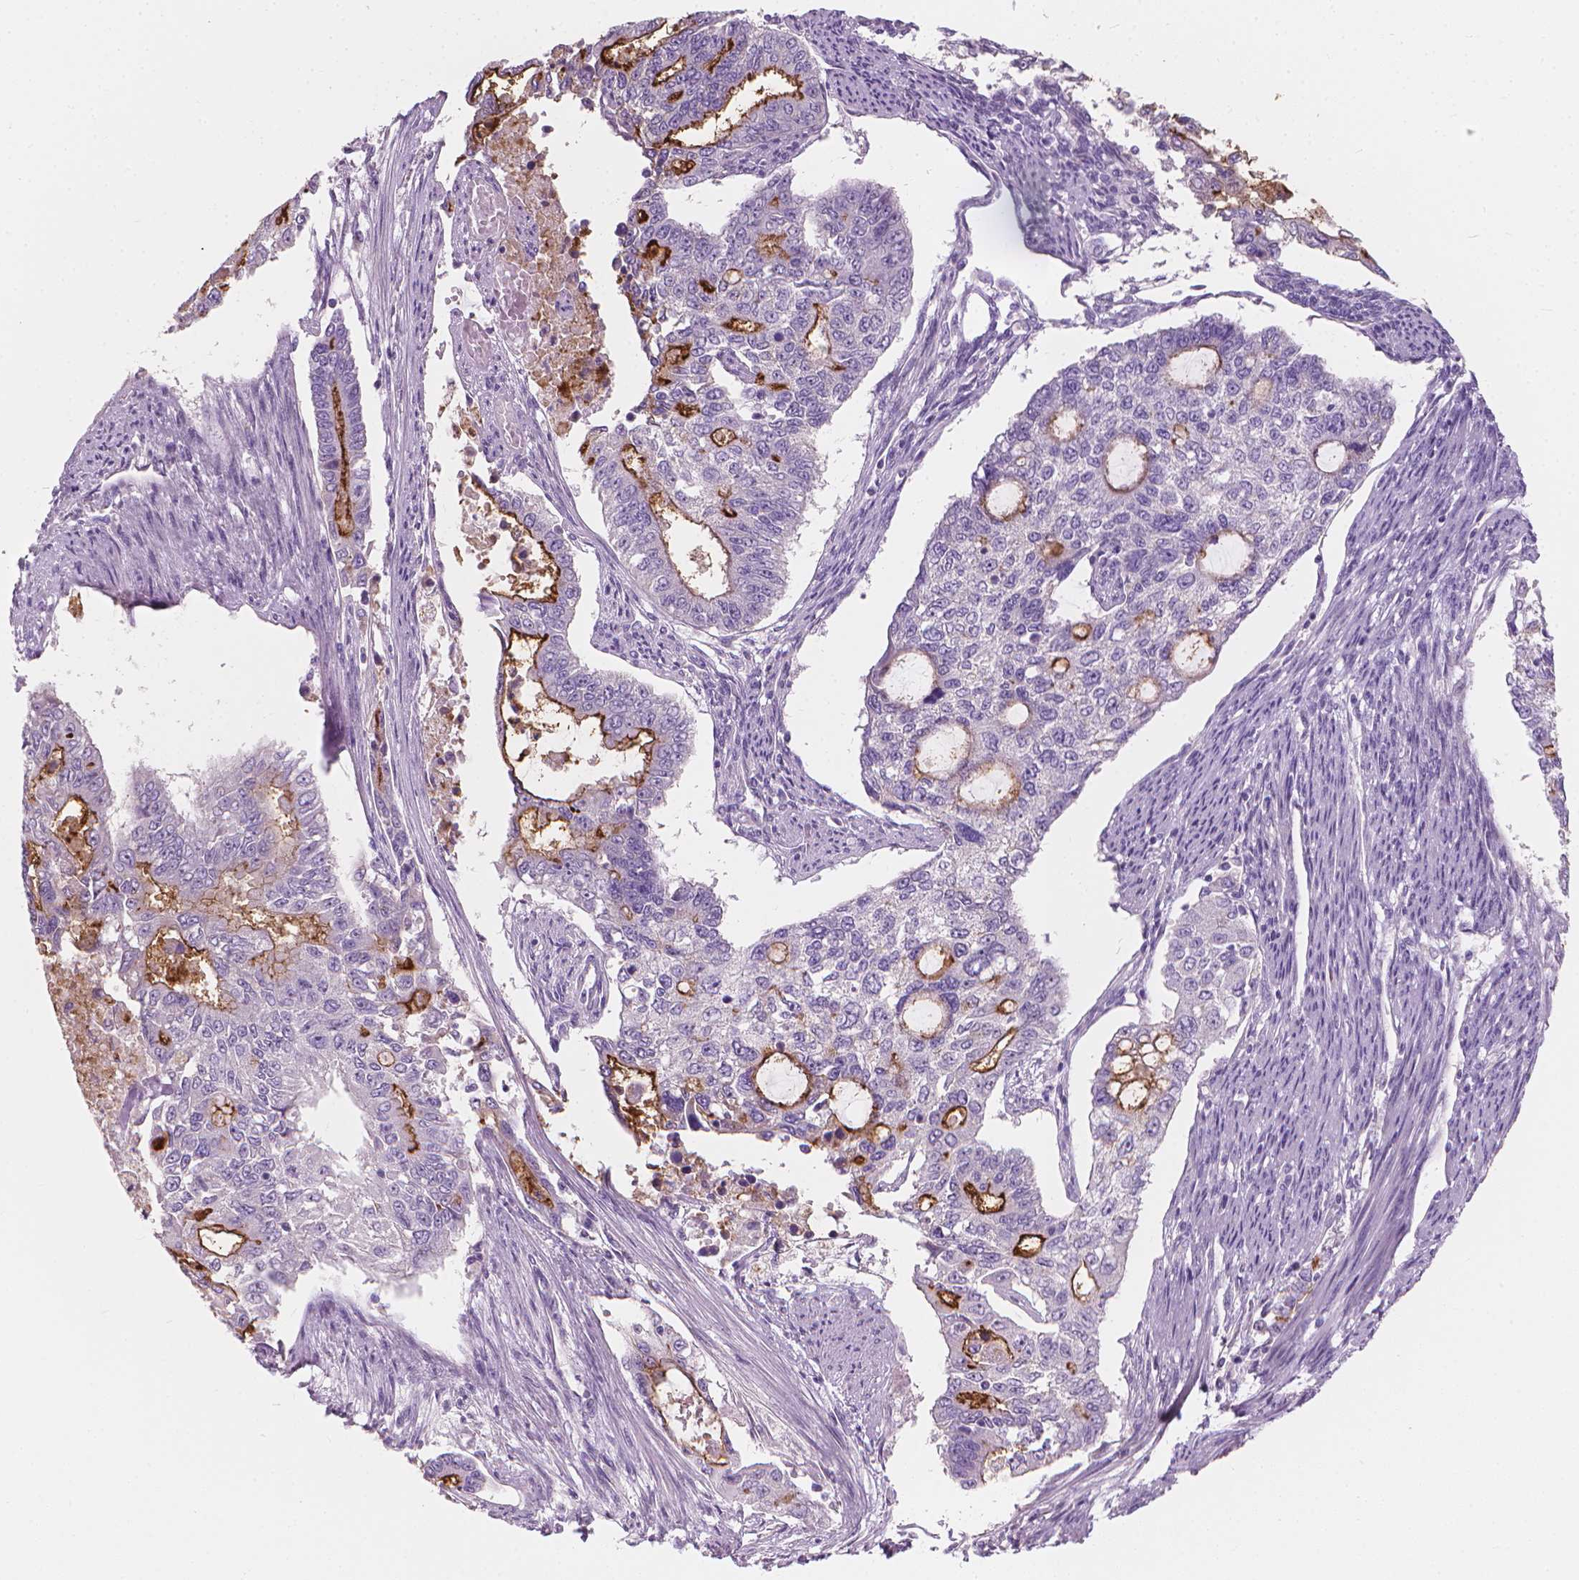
{"staining": {"intensity": "moderate", "quantity": "<25%", "location": "cytoplasmic/membranous"}, "tissue": "endometrial cancer", "cell_type": "Tumor cells", "image_type": "cancer", "snomed": [{"axis": "morphology", "description": "Adenocarcinoma, NOS"}, {"axis": "topography", "description": "Uterus"}], "caption": "A brown stain shows moderate cytoplasmic/membranous positivity of a protein in human endometrial cancer tumor cells.", "gene": "GPRC5A", "patient": {"sex": "female", "age": 59}}